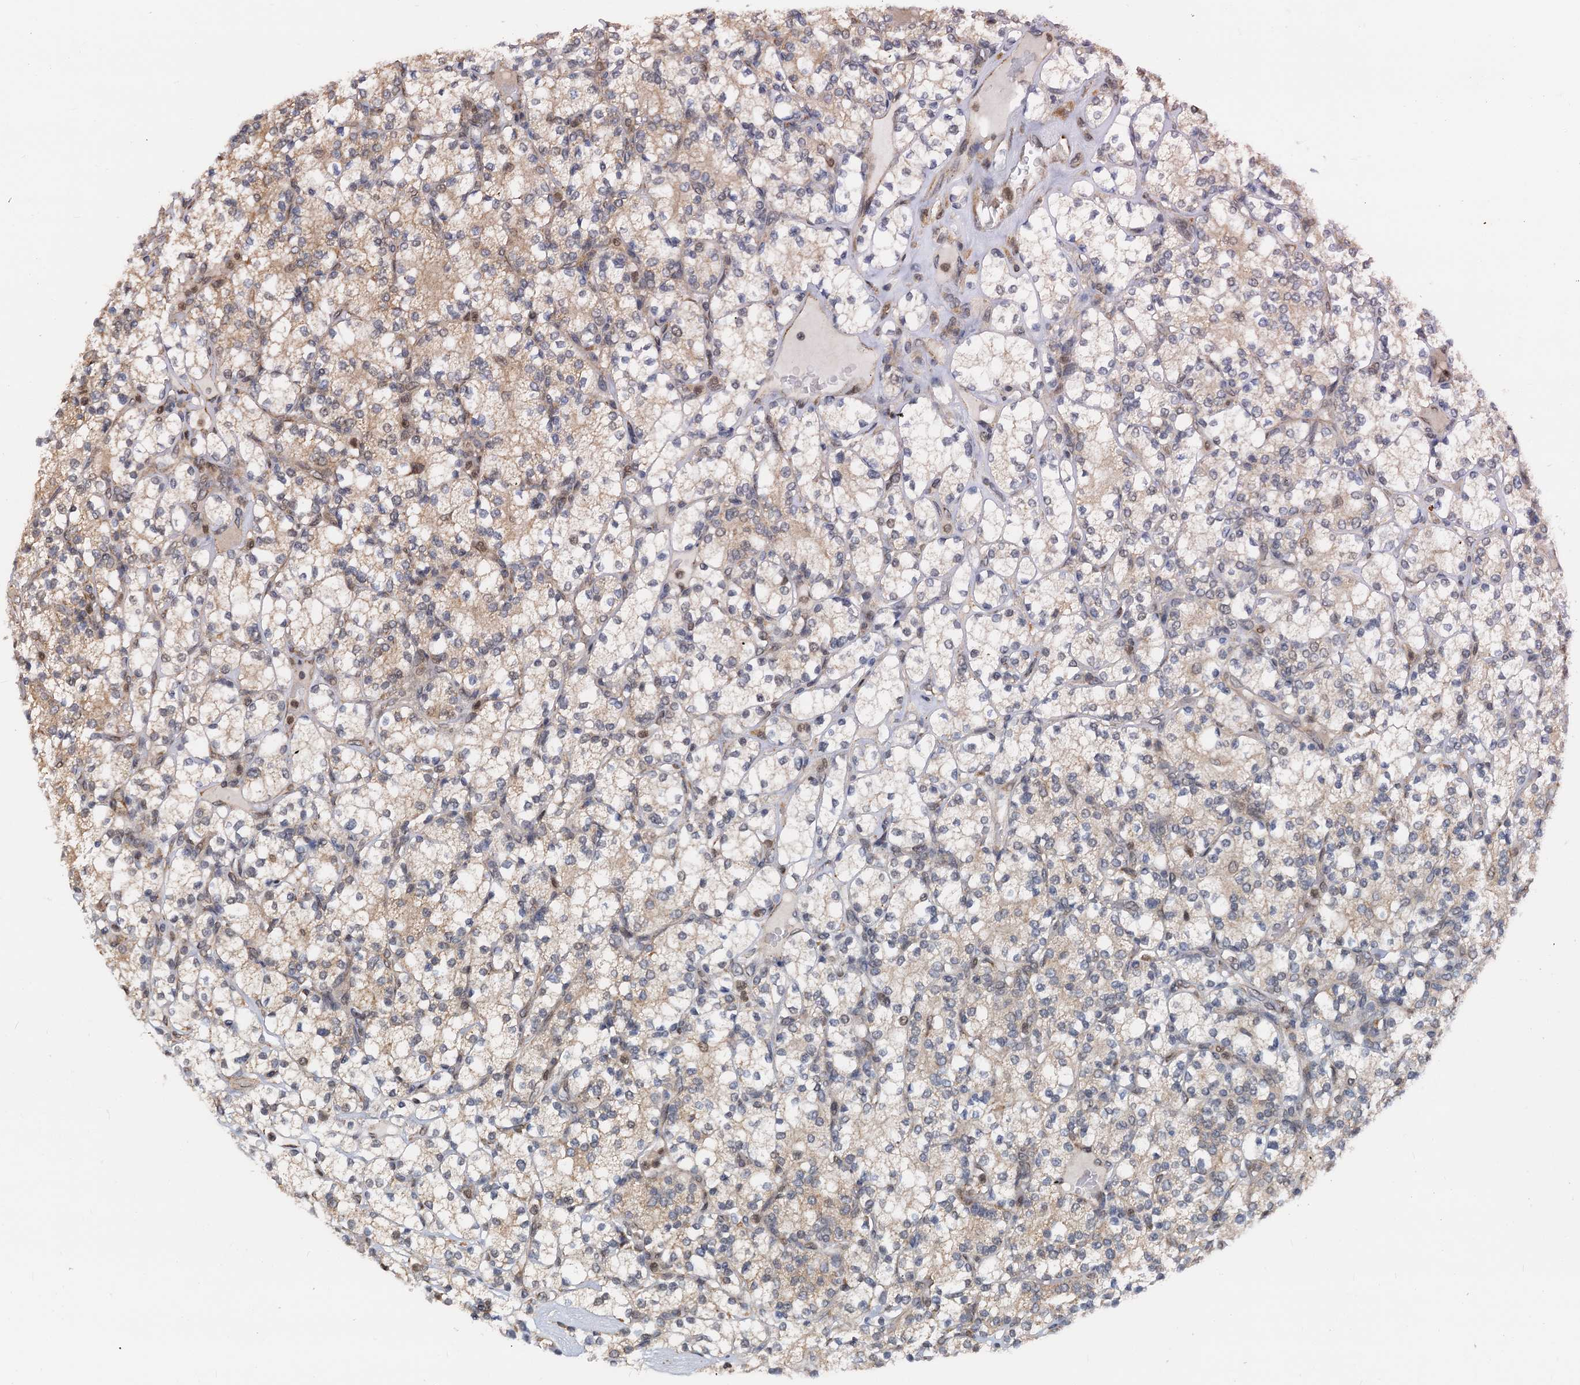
{"staining": {"intensity": "weak", "quantity": "<25%", "location": "cytoplasmic/membranous"}, "tissue": "renal cancer", "cell_type": "Tumor cells", "image_type": "cancer", "snomed": [{"axis": "morphology", "description": "Adenocarcinoma, NOS"}, {"axis": "topography", "description": "Kidney"}], "caption": "Immunohistochemistry (IHC) image of neoplastic tissue: human renal cancer stained with DAB demonstrates no significant protein expression in tumor cells.", "gene": "MCMBP", "patient": {"sex": "male", "age": 77}}